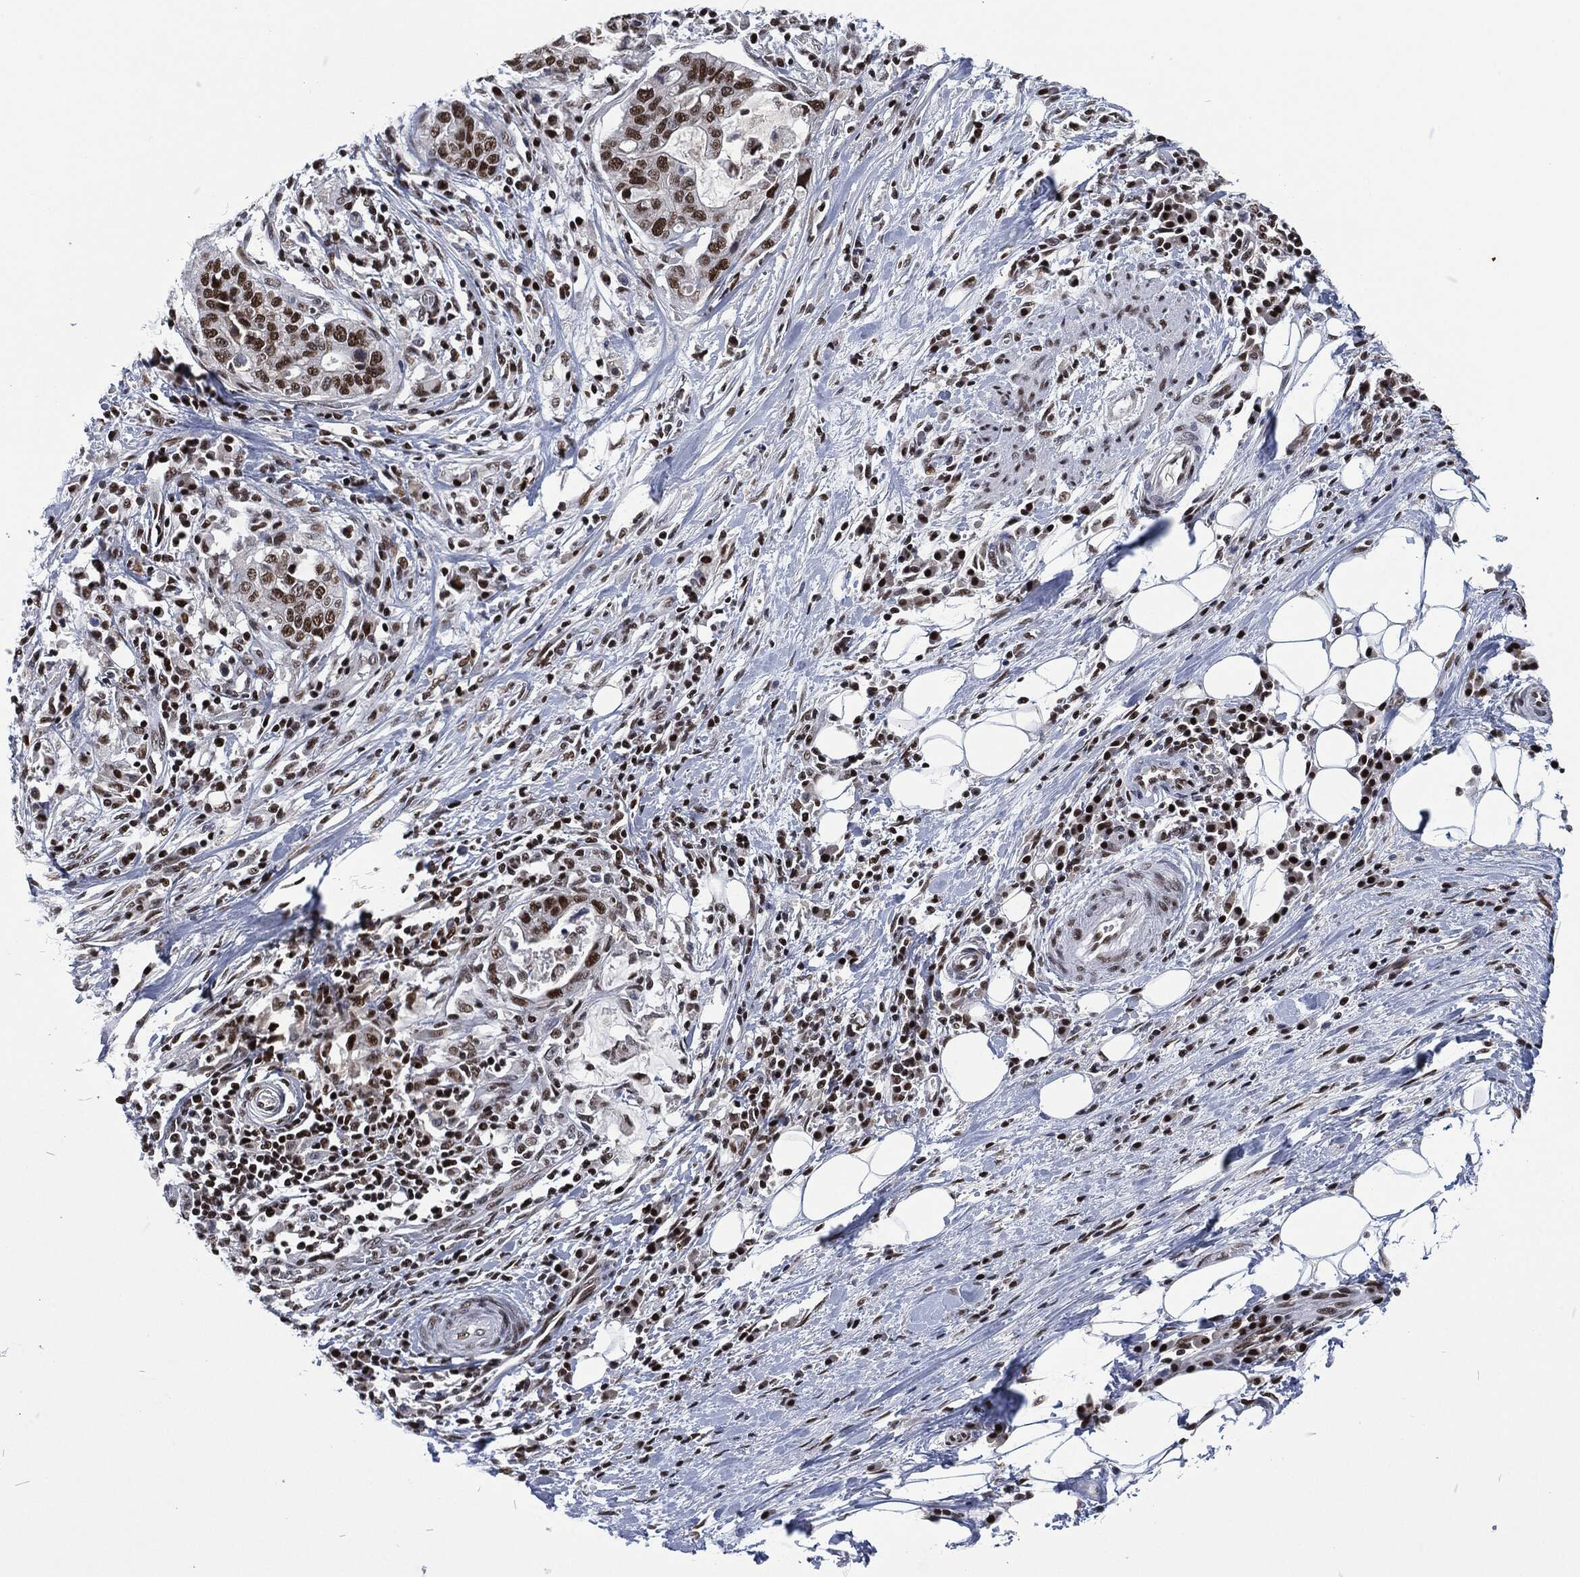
{"staining": {"intensity": "strong", "quantity": "25%-75%", "location": "nuclear"}, "tissue": "stomach cancer", "cell_type": "Tumor cells", "image_type": "cancer", "snomed": [{"axis": "morphology", "description": "Adenocarcinoma, NOS"}, {"axis": "topography", "description": "Stomach"}], "caption": "Immunohistochemical staining of stomach cancer (adenocarcinoma) exhibits strong nuclear protein positivity in about 25%-75% of tumor cells.", "gene": "DCPS", "patient": {"sex": "male", "age": 54}}